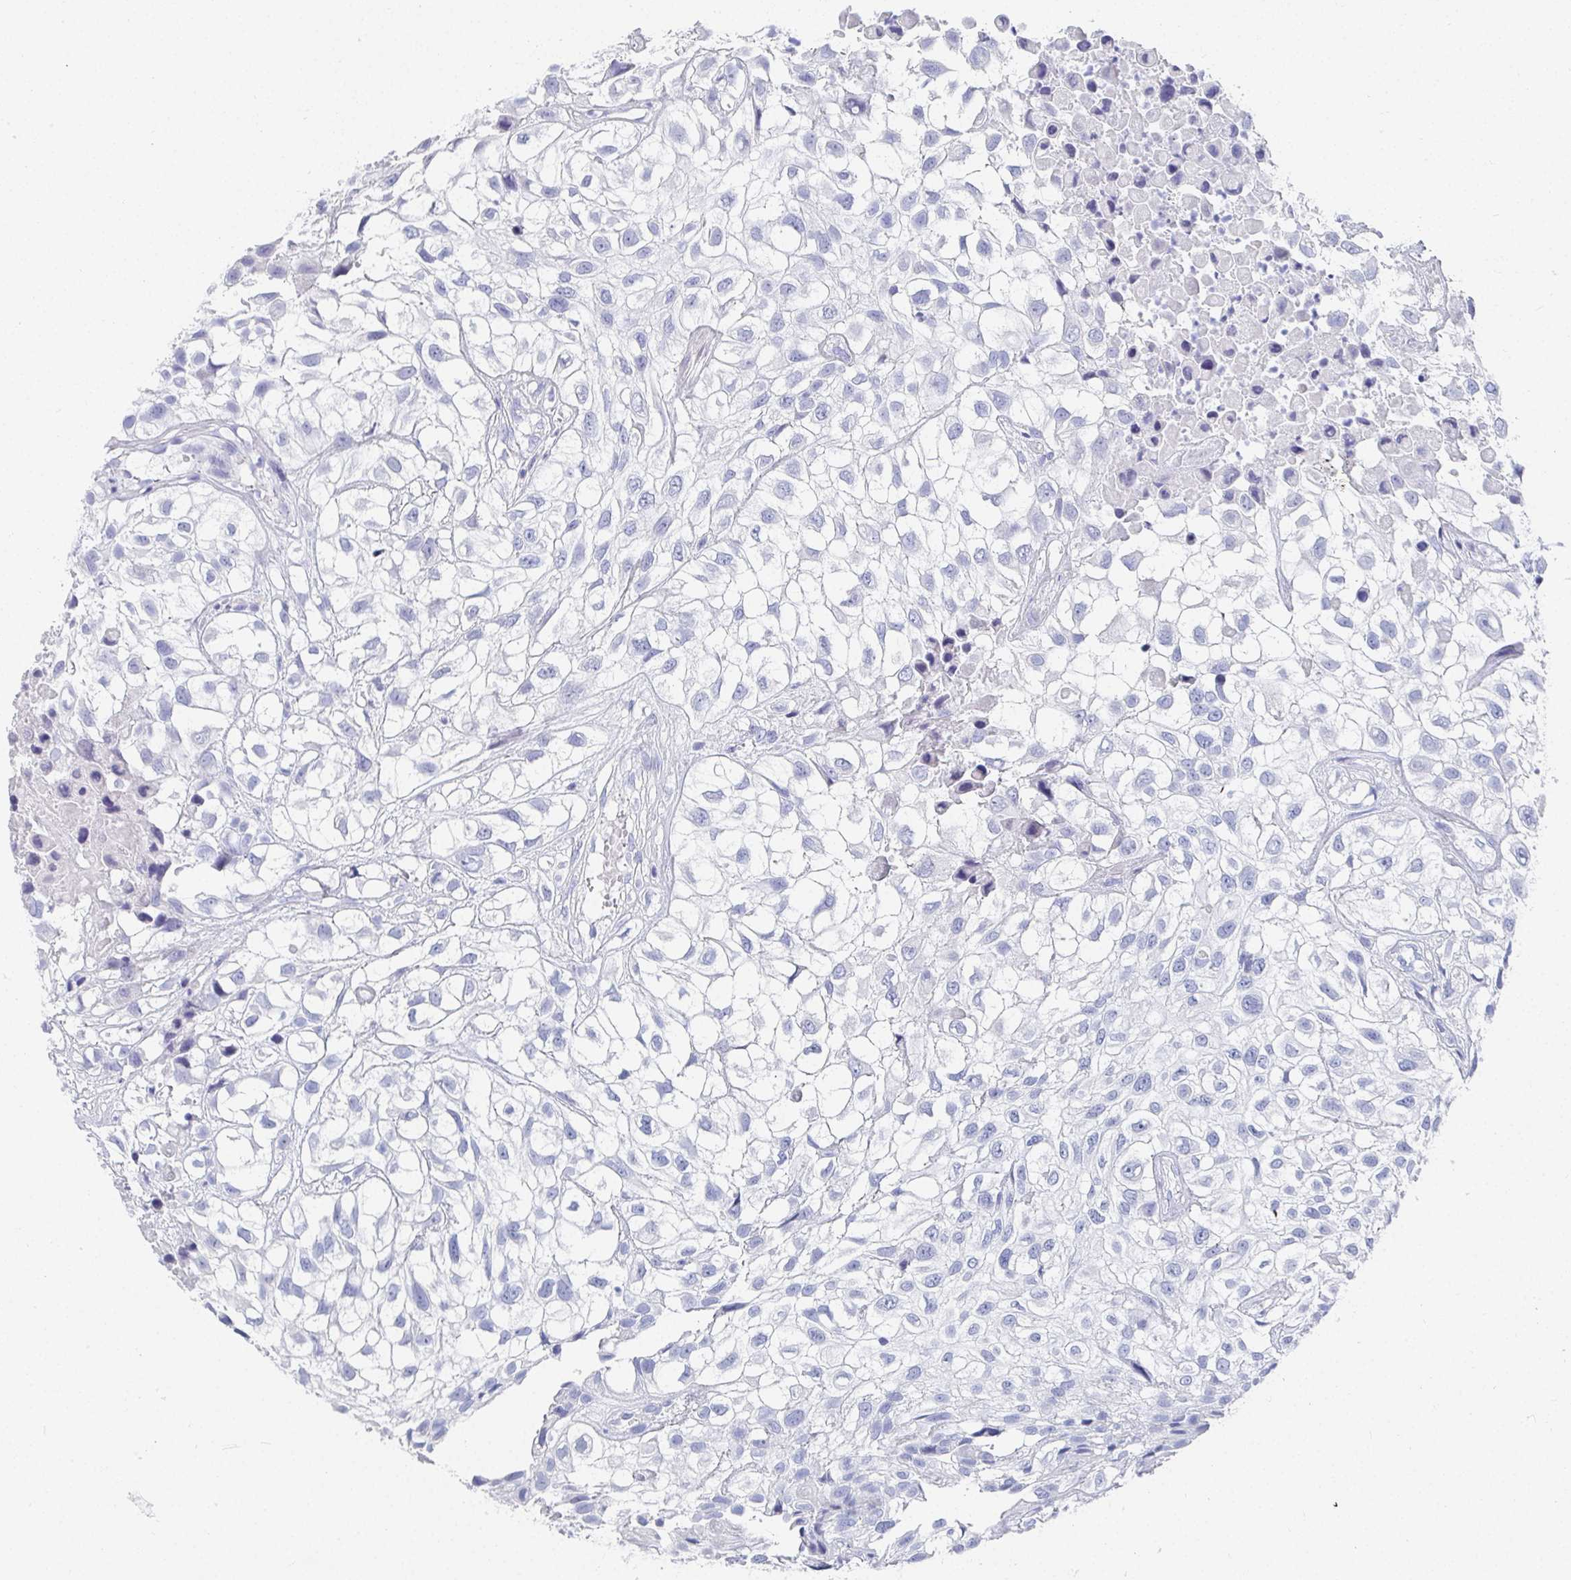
{"staining": {"intensity": "negative", "quantity": "none", "location": "none"}, "tissue": "urothelial cancer", "cell_type": "Tumor cells", "image_type": "cancer", "snomed": [{"axis": "morphology", "description": "Urothelial carcinoma, High grade"}, {"axis": "topography", "description": "Urinary bladder"}], "caption": "IHC of urothelial carcinoma (high-grade) demonstrates no staining in tumor cells.", "gene": "GRIA1", "patient": {"sex": "male", "age": 56}}